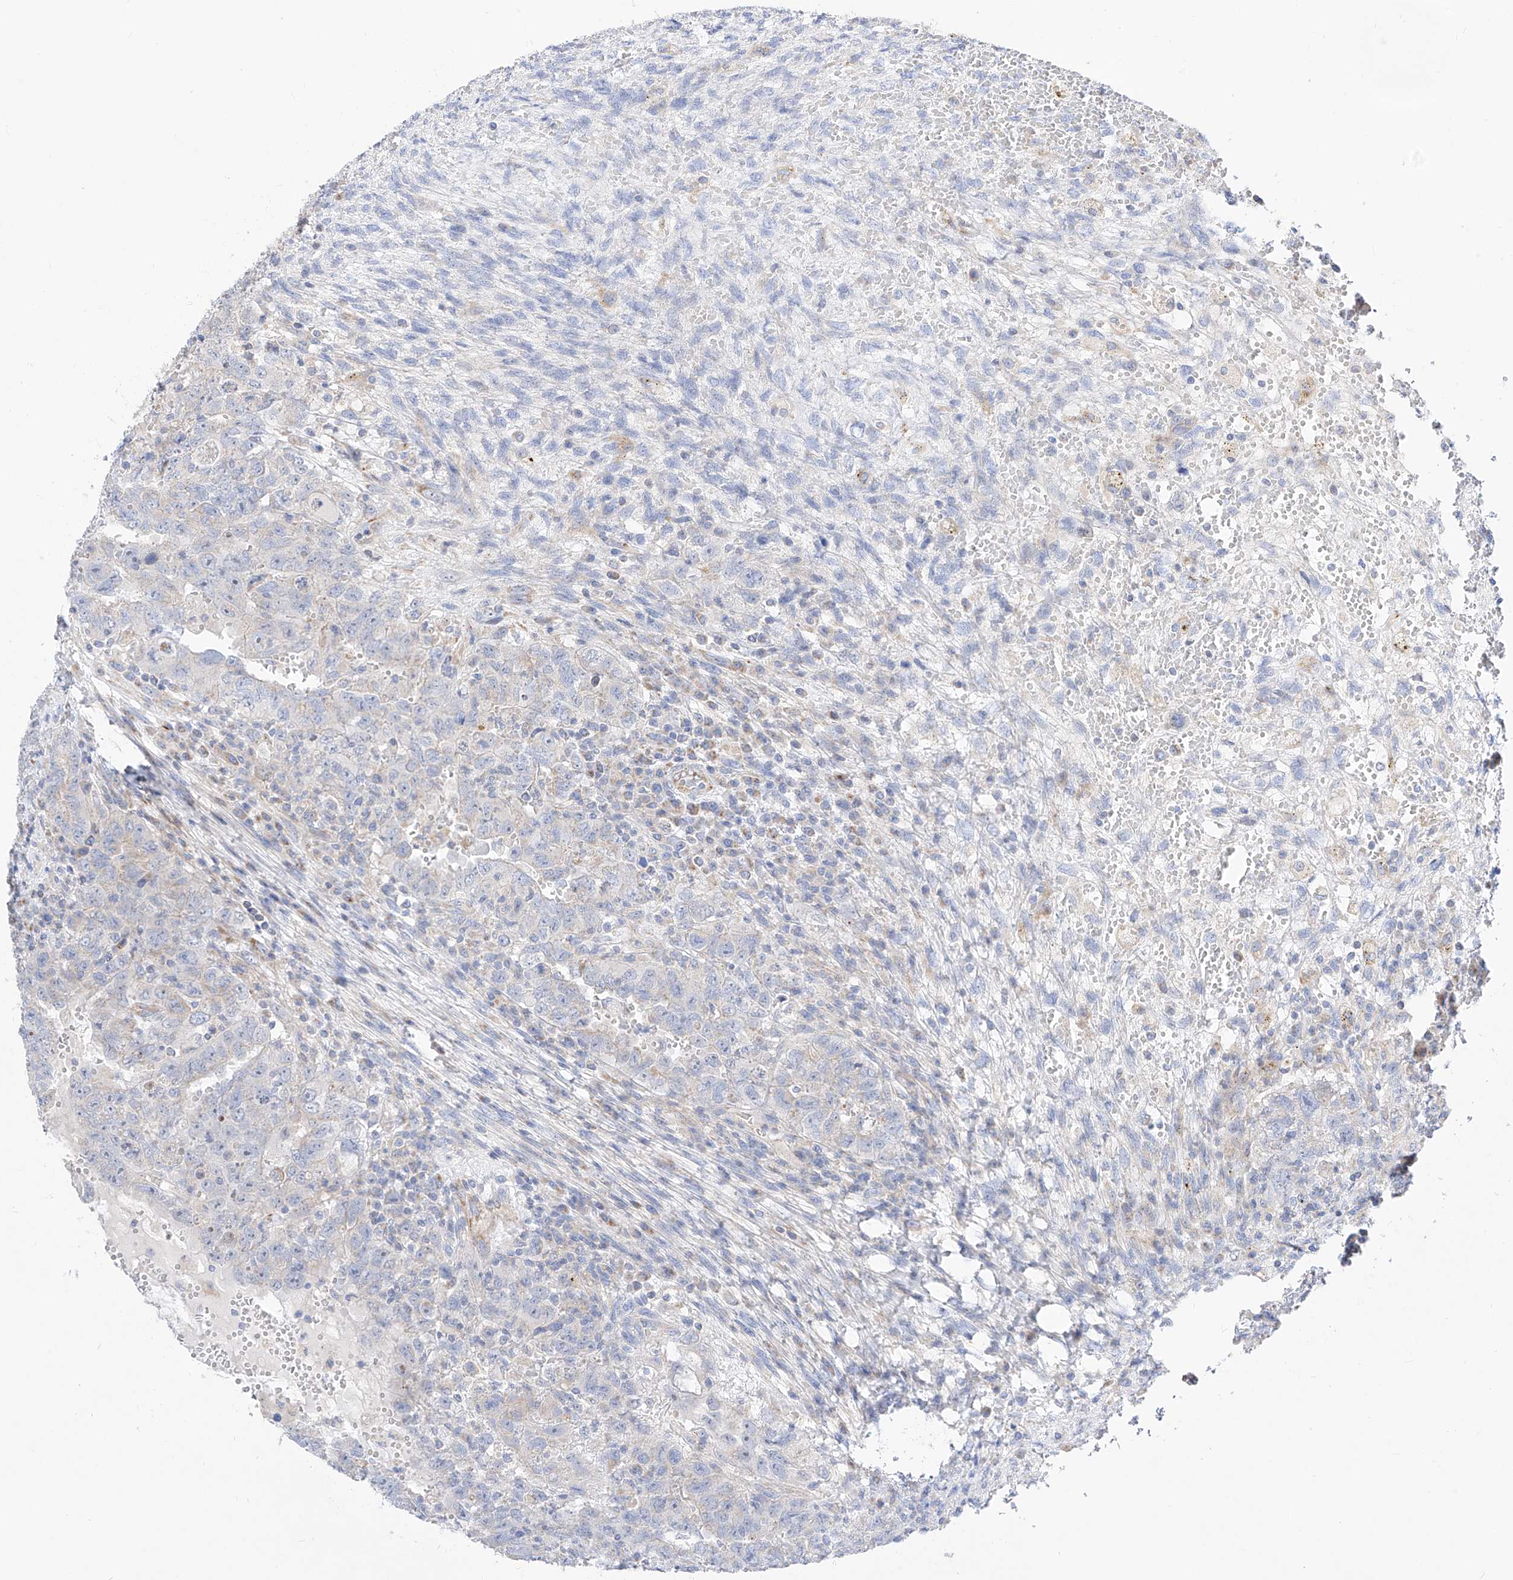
{"staining": {"intensity": "negative", "quantity": "none", "location": "none"}, "tissue": "testis cancer", "cell_type": "Tumor cells", "image_type": "cancer", "snomed": [{"axis": "morphology", "description": "Carcinoma, Embryonal, NOS"}, {"axis": "topography", "description": "Testis"}], "caption": "Testis cancer (embryonal carcinoma) was stained to show a protein in brown. There is no significant staining in tumor cells.", "gene": "CST9", "patient": {"sex": "male", "age": 26}}